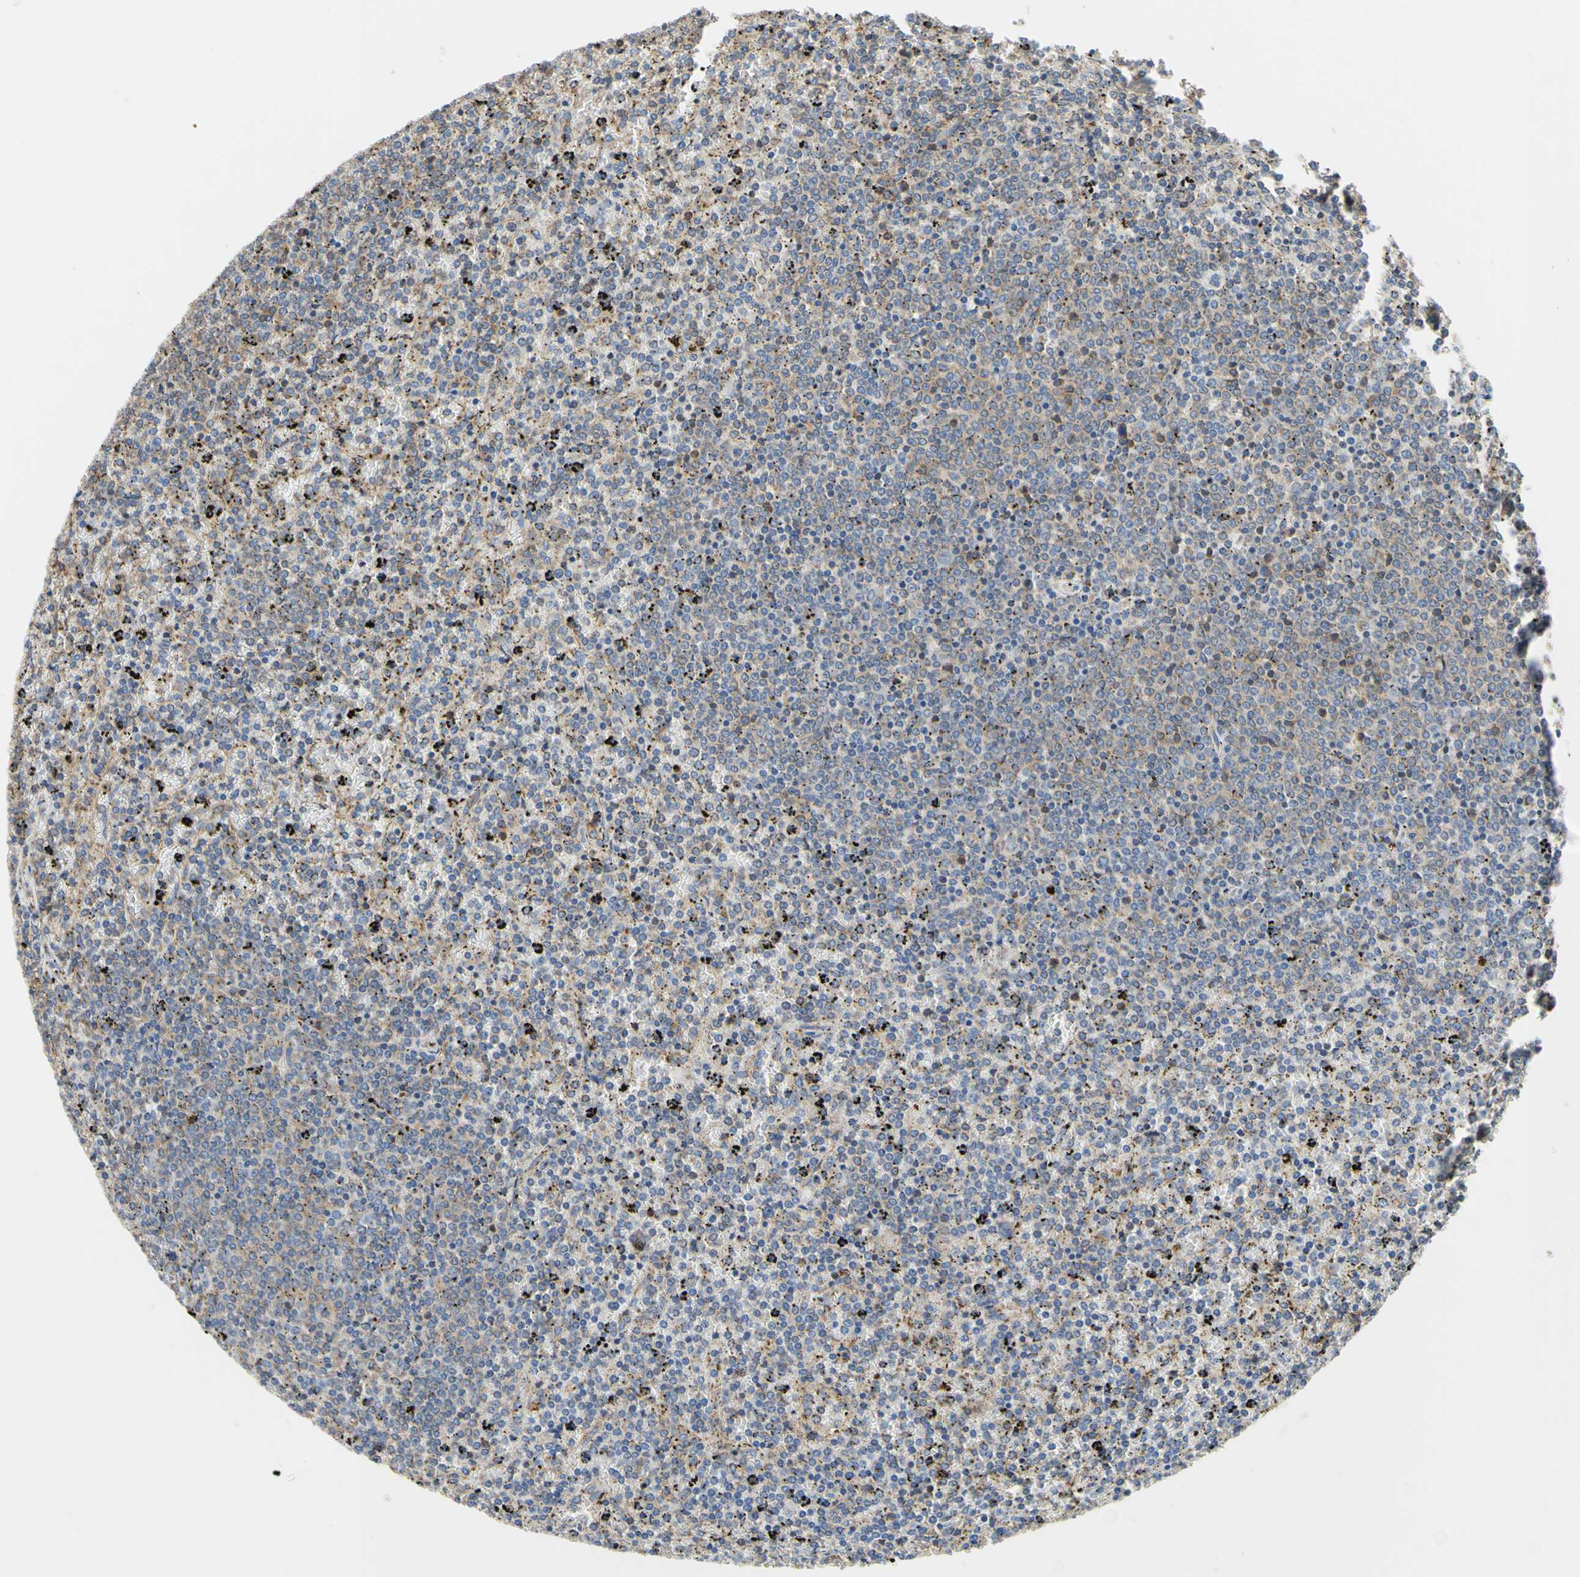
{"staining": {"intensity": "weak", "quantity": "<25%", "location": "cytoplasmic/membranous"}, "tissue": "lymphoma", "cell_type": "Tumor cells", "image_type": "cancer", "snomed": [{"axis": "morphology", "description": "Malignant lymphoma, non-Hodgkin's type, Low grade"}, {"axis": "topography", "description": "Spleen"}], "caption": "High power microscopy image of an immunohistochemistry (IHC) photomicrograph of lymphoma, revealing no significant staining in tumor cells. (DAB (3,3'-diaminobenzidine) immunohistochemistry (IHC) with hematoxylin counter stain).", "gene": "BECN1", "patient": {"sex": "female", "age": 77}}